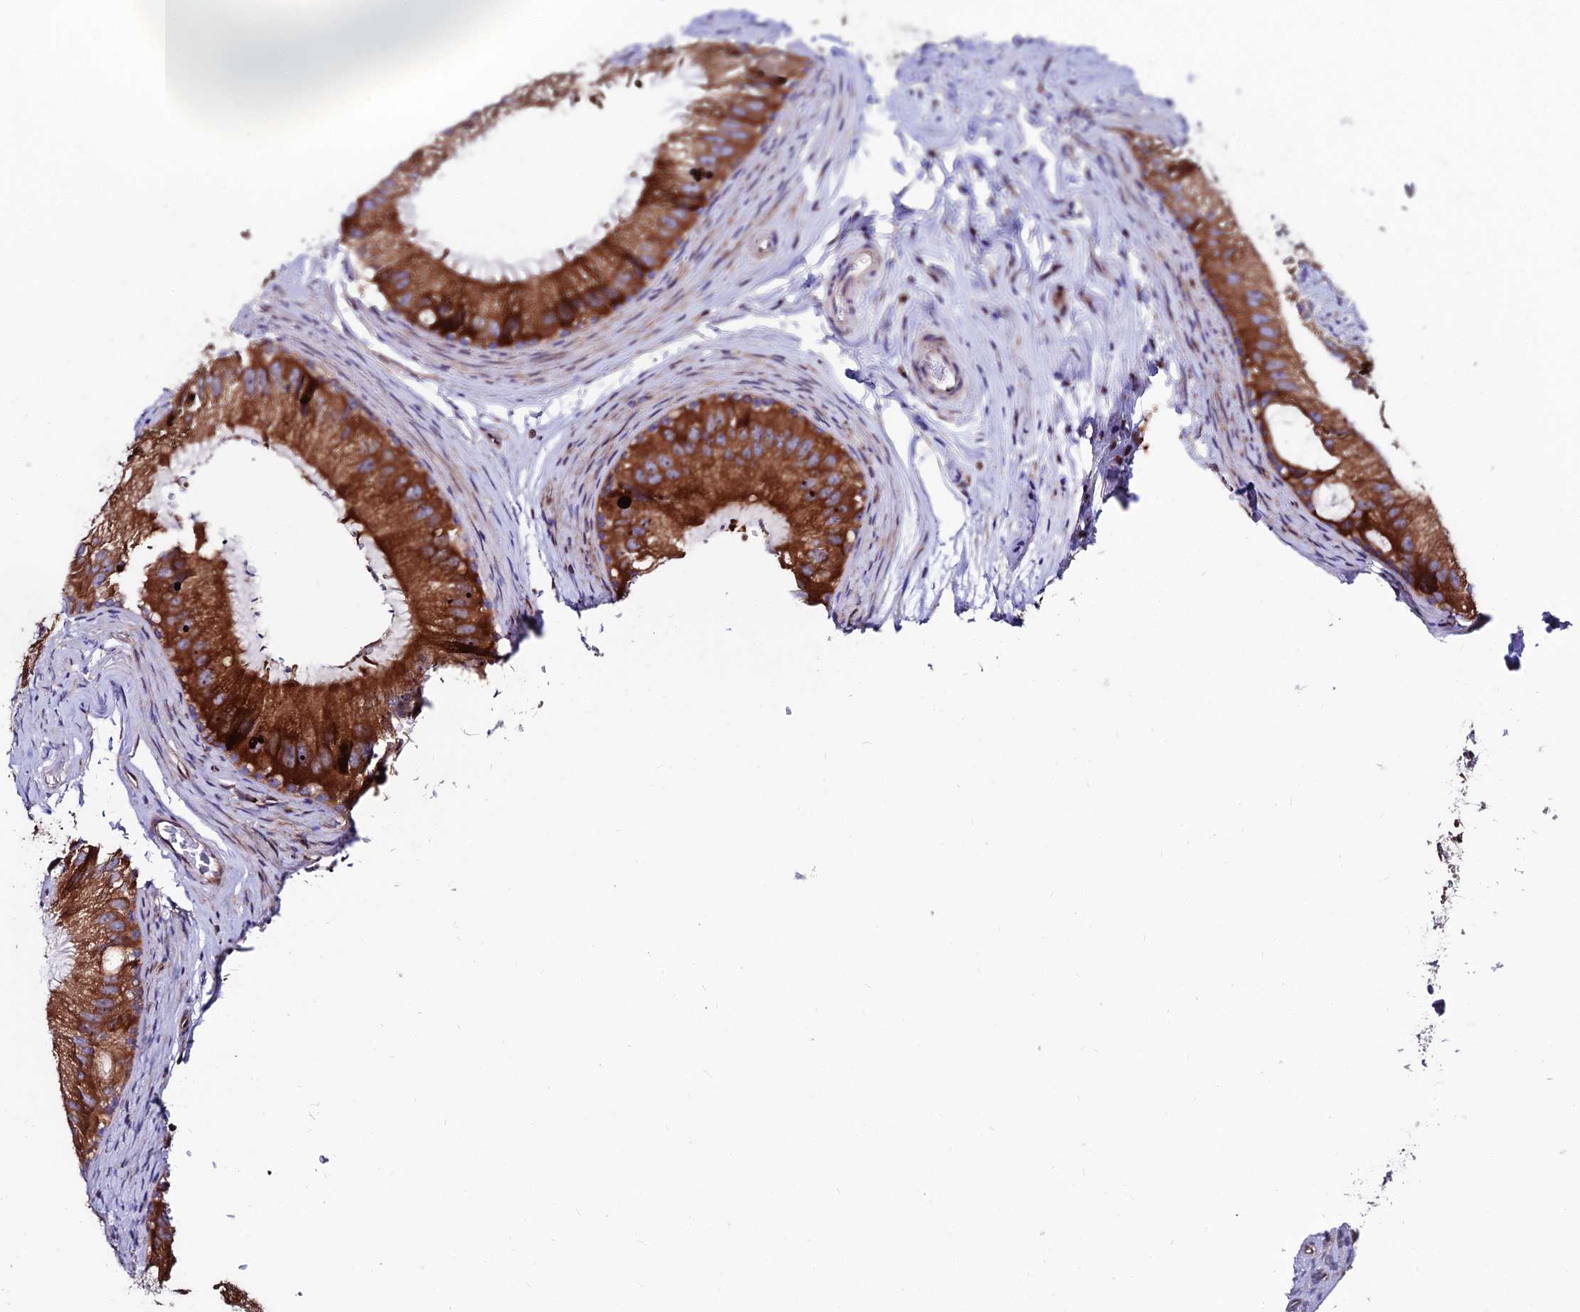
{"staining": {"intensity": "strong", "quantity": ">75%", "location": "cytoplasmic/membranous"}, "tissue": "epididymis", "cell_type": "Glandular cells", "image_type": "normal", "snomed": [{"axis": "morphology", "description": "Normal tissue, NOS"}, {"axis": "topography", "description": "Epididymis"}], "caption": "Immunohistochemistry histopathology image of normal epididymis: epididymis stained using IHC reveals high levels of strong protein expression localized specifically in the cytoplasmic/membranous of glandular cells, appearing as a cytoplasmic/membranous brown color.", "gene": "EIF3K", "patient": {"sex": "male", "age": 46}}